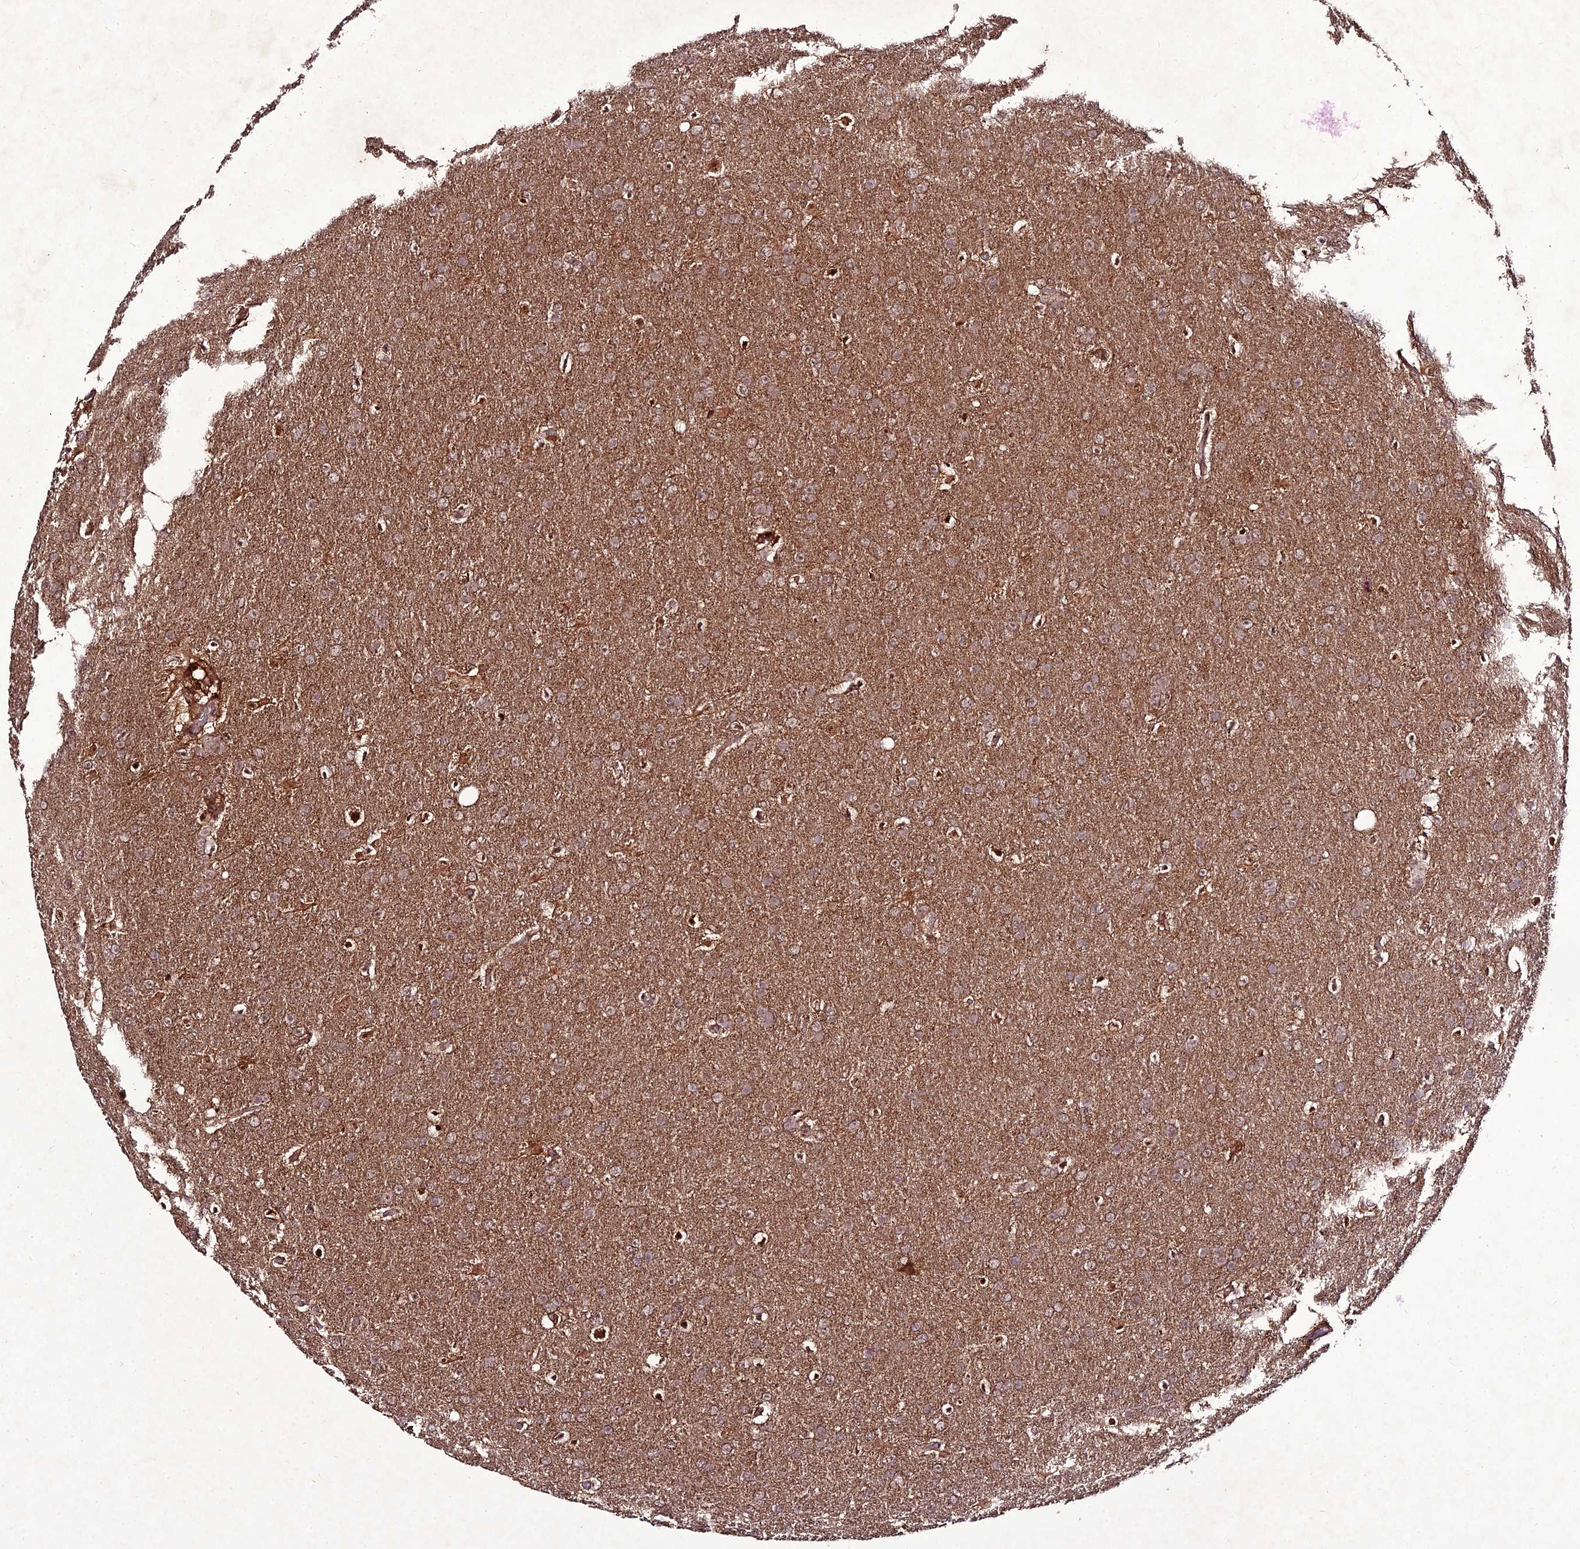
{"staining": {"intensity": "moderate", "quantity": ">75%", "location": "cytoplasmic/membranous"}, "tissue": "glioma", "cell_type": "Tumor cells", "image_type": "cancer", "snomed": [{"axis": "morphology", "description": "Glioma, malignant, Low grade"}, {"axis": "topography", "description": "Brain"}], "caption": "Tumor cells show medium levels of moderate cytoplasmic/membranous expression in about >75% of cells in human glioma.", "gene": "ZNF766", "patient": {"sex": "female", "age": 32}}